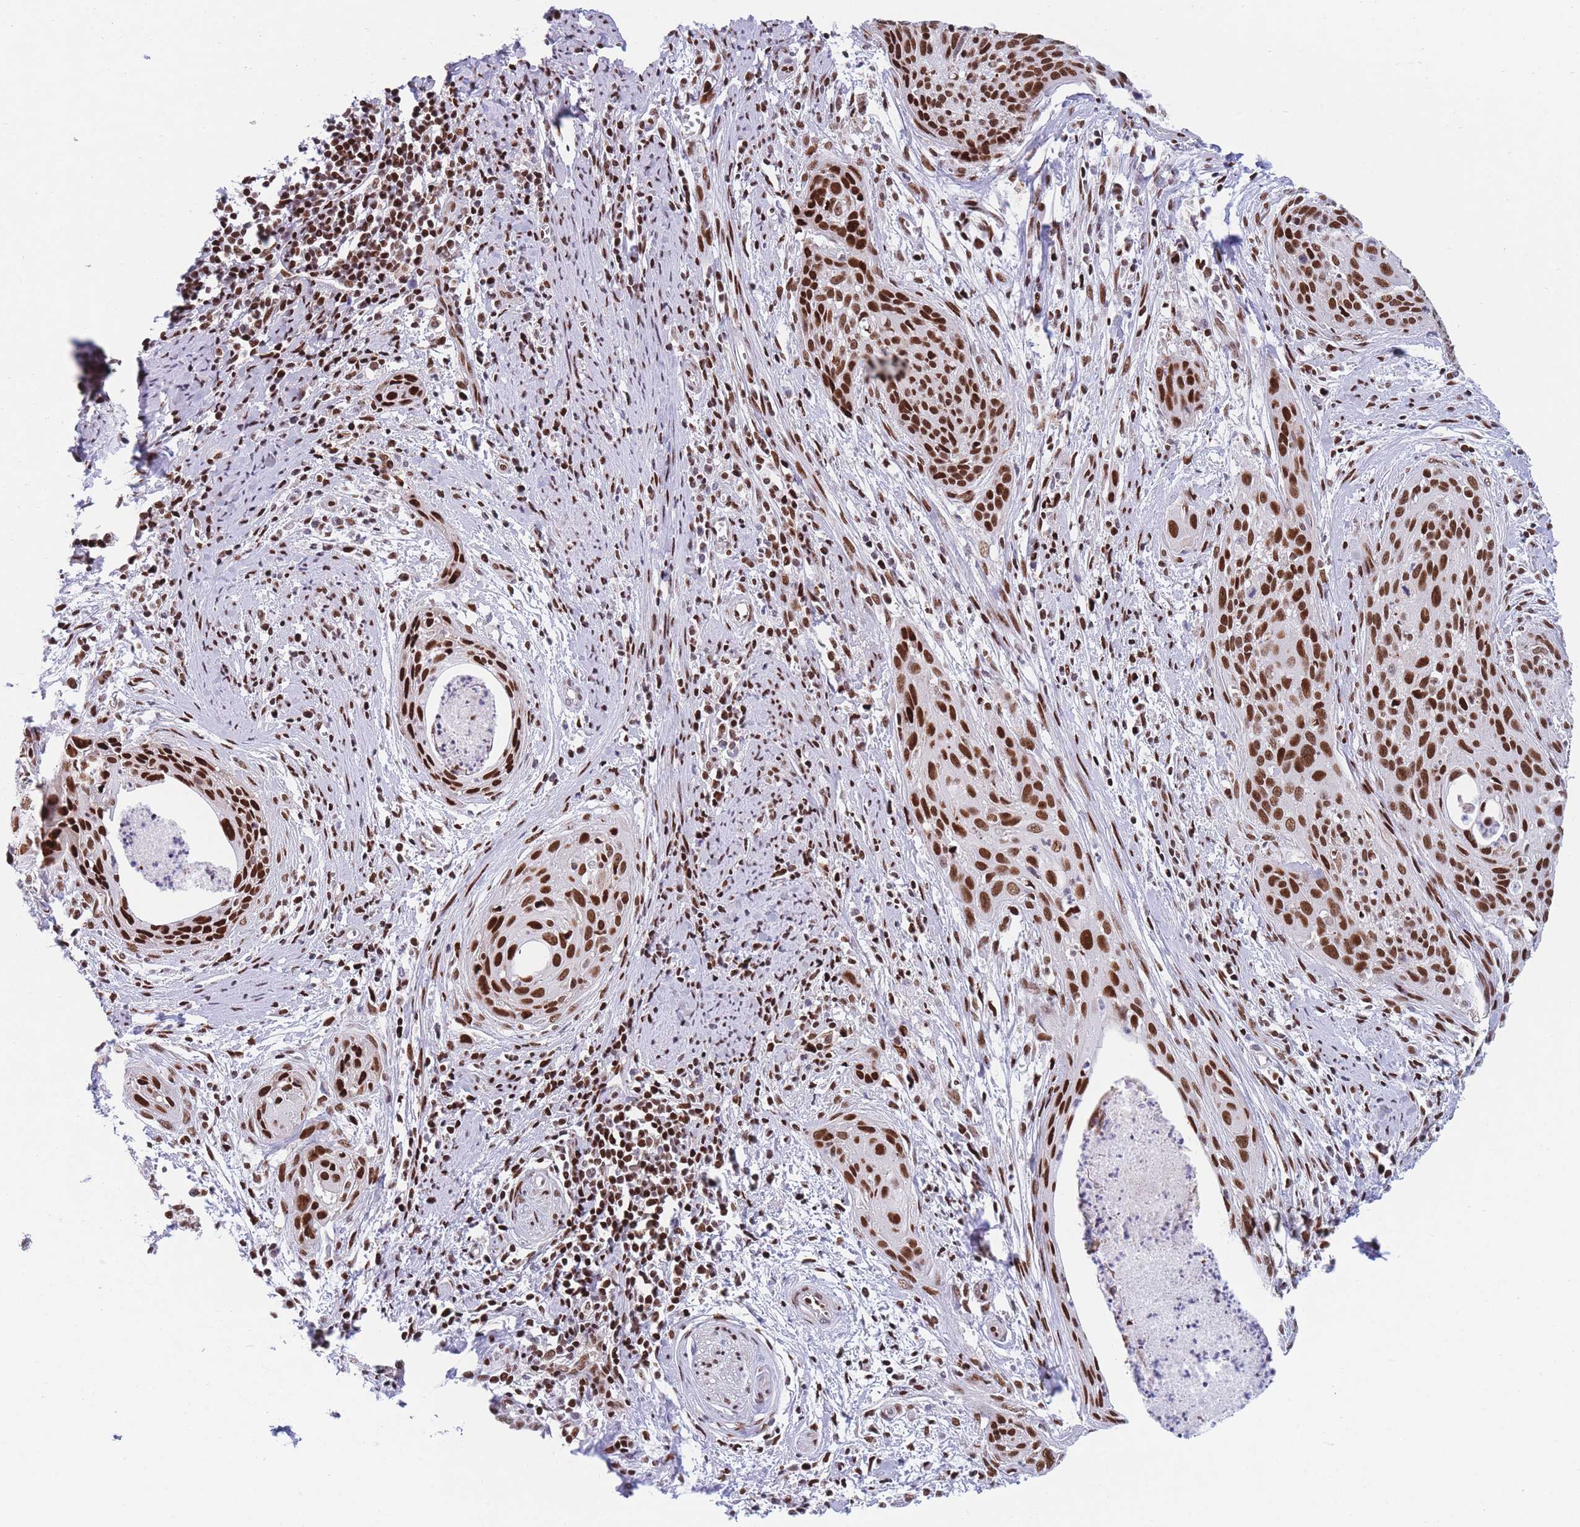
{"staining": {"intensity": "strong", "quantity": ">75%", "location": "nuclear"}, "tissue": "cervical cancer", "cell_type": "Tumor cells", "image_type": "cancer", "snomed": [{"axis": "morphology", "description": "Squamous cell carcinoma, NOS"}, {"axis": "topography", "description": "Cervix"}], "caption": "About >75% of tumor cells in cervical cancer show strong nuclear protein positivity as visualized by brown immunohistochemical staining.", "gene": "DNAJC3", "patient": {"sex": "female", "age": 55}}